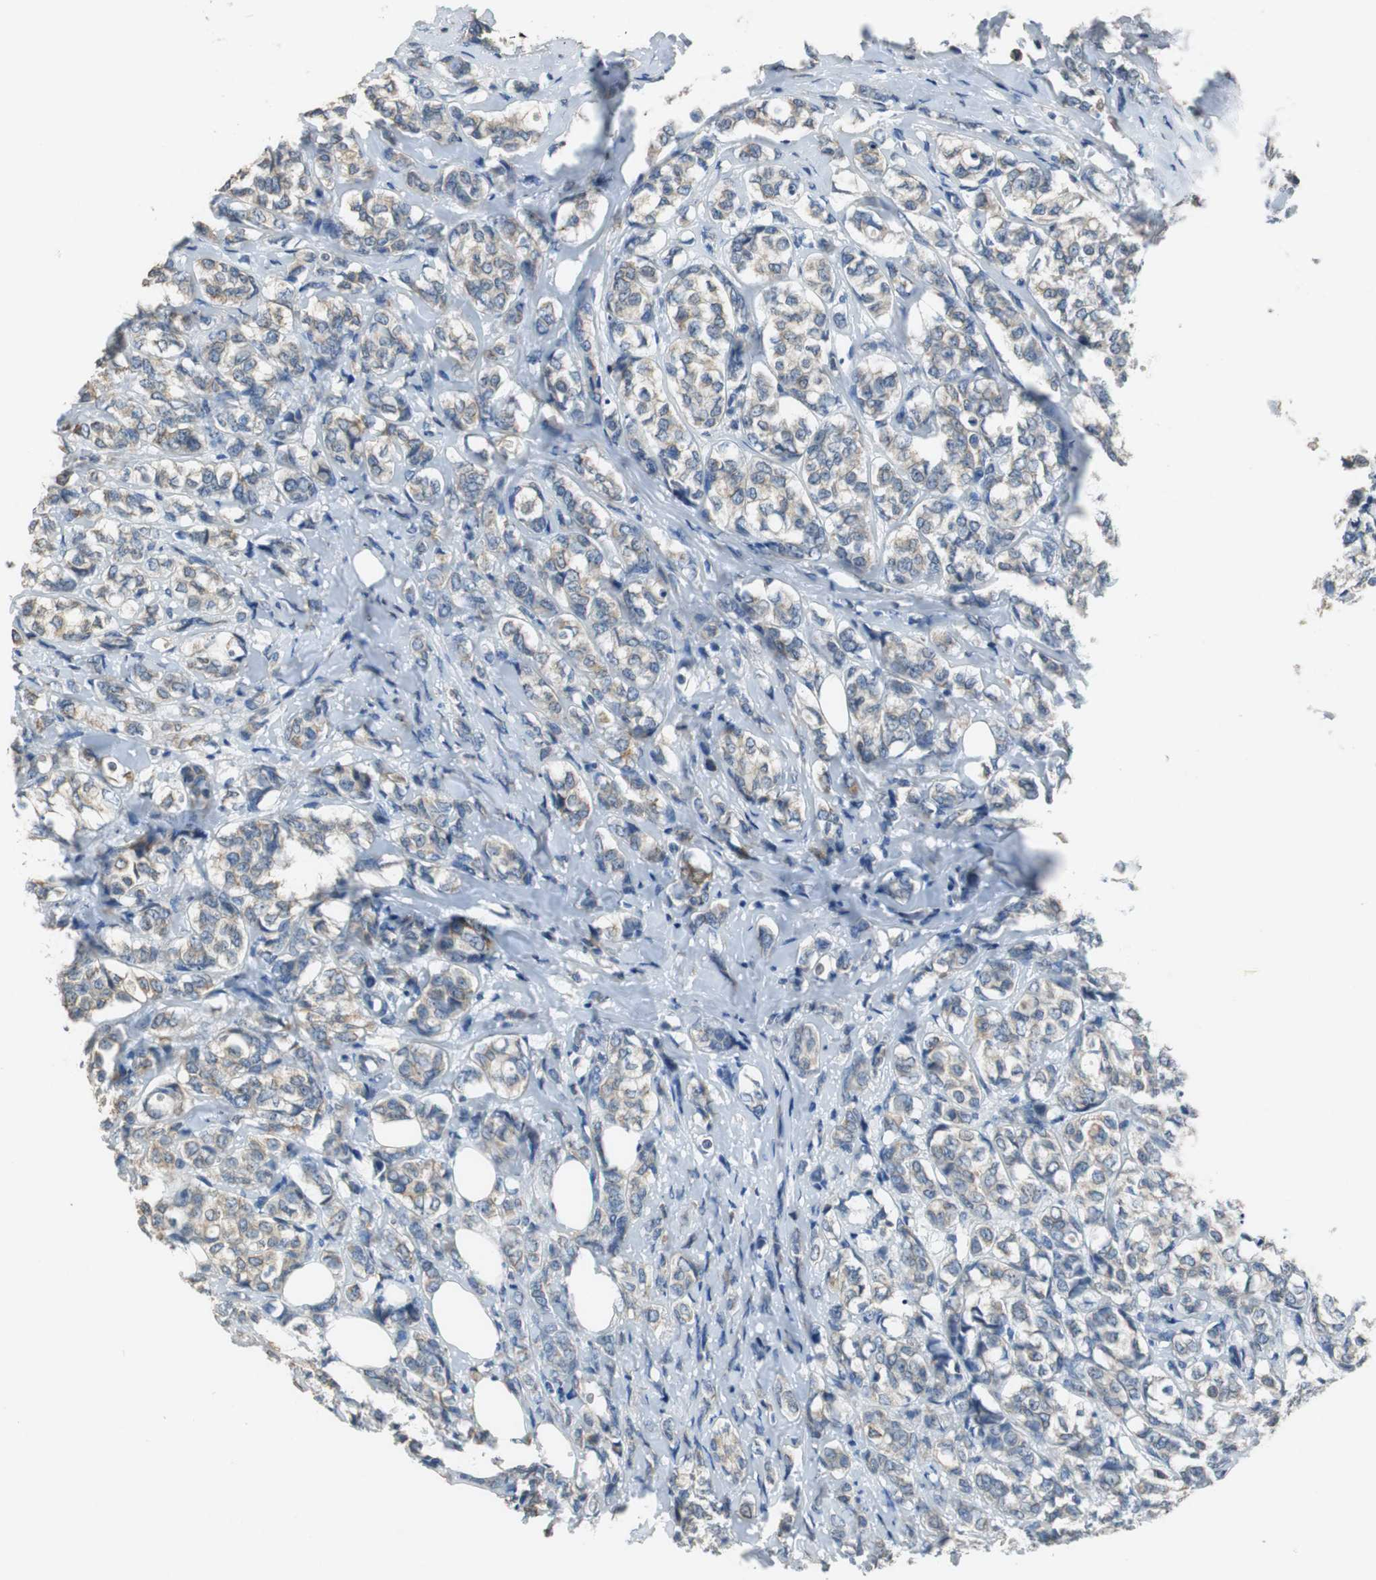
{"staining": {"intensity": "moderate", "quantity": "<25%", "location": "cytoplasmic/membranous"}, "tissue": "breast cancer", "cell_type": "Tumor cells", "image_type": "cancer", "snomed": [{"axis": "morphology", "description": "Lobular carcinoma"}, {"axis": "topography", "description": "Breast"}], "caption": "Immunohistochemical staining of breast cancer (lobular carcinoma) displays moderate cytoplasmic/membranous protein expression in approximately <25% of tumor cells.", "gene": "ALDH4A1", "patient": {"sex": "female", "age": 60}}